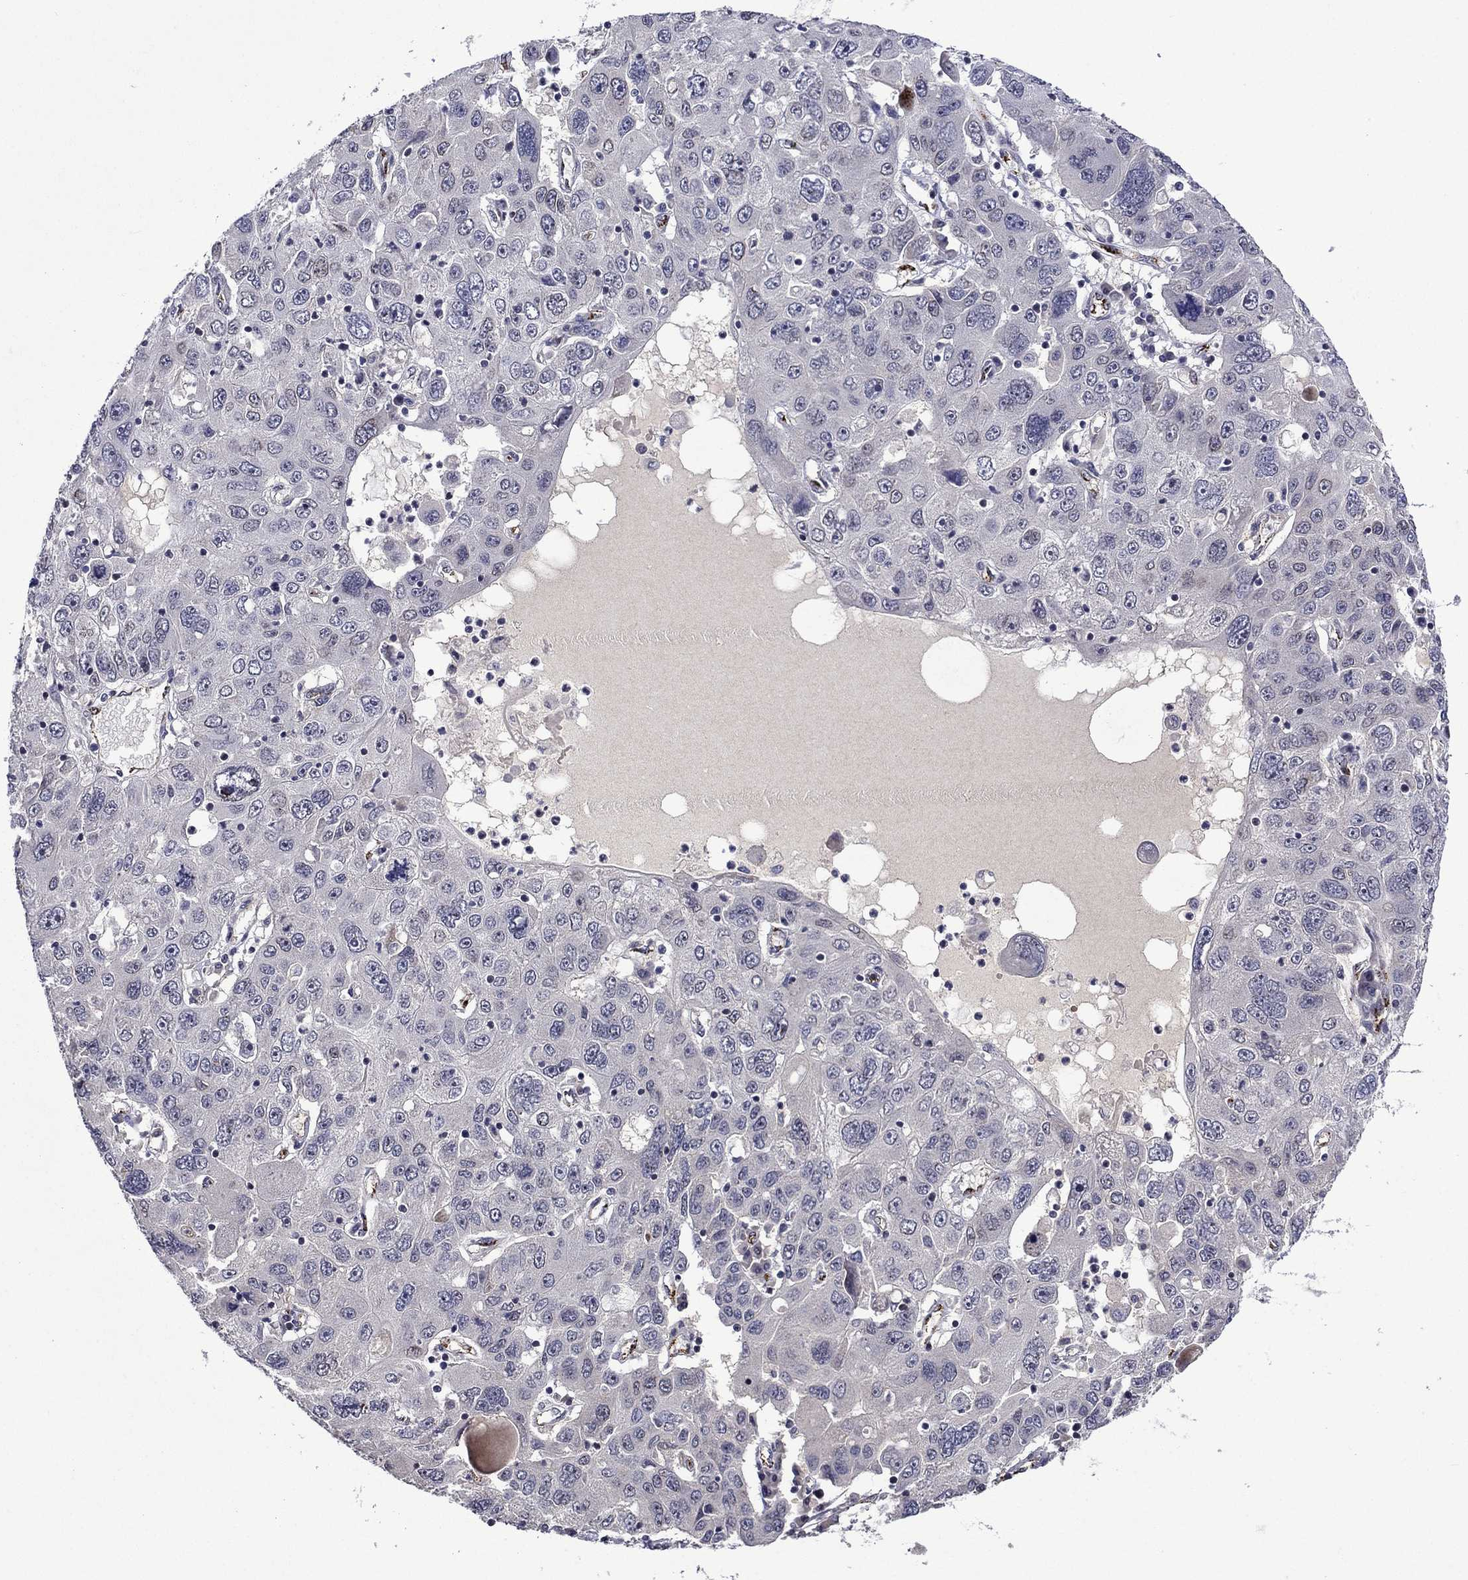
{"staining": {"intensity": "negative", "quantity": "none", "location": "none"}, "tissue": "stomach cancer", "cell_type": "Tumor cells", "image_type": "cancer", "snomed": [{"axis": "morphology", "description": "Adenocarcinoma, NOS"}, {"axis": "topography", "description": "Stomach"}], "caption": "This is a photomicrograph of immunohistochemistry (IHC) staining of stomach cancer (adenocarcinoma), which shows no expression in tumor cells. Nuclei are stained in blue.", "gene": "SLITRK1", "patient": {"sex": "male", "age": 56}}